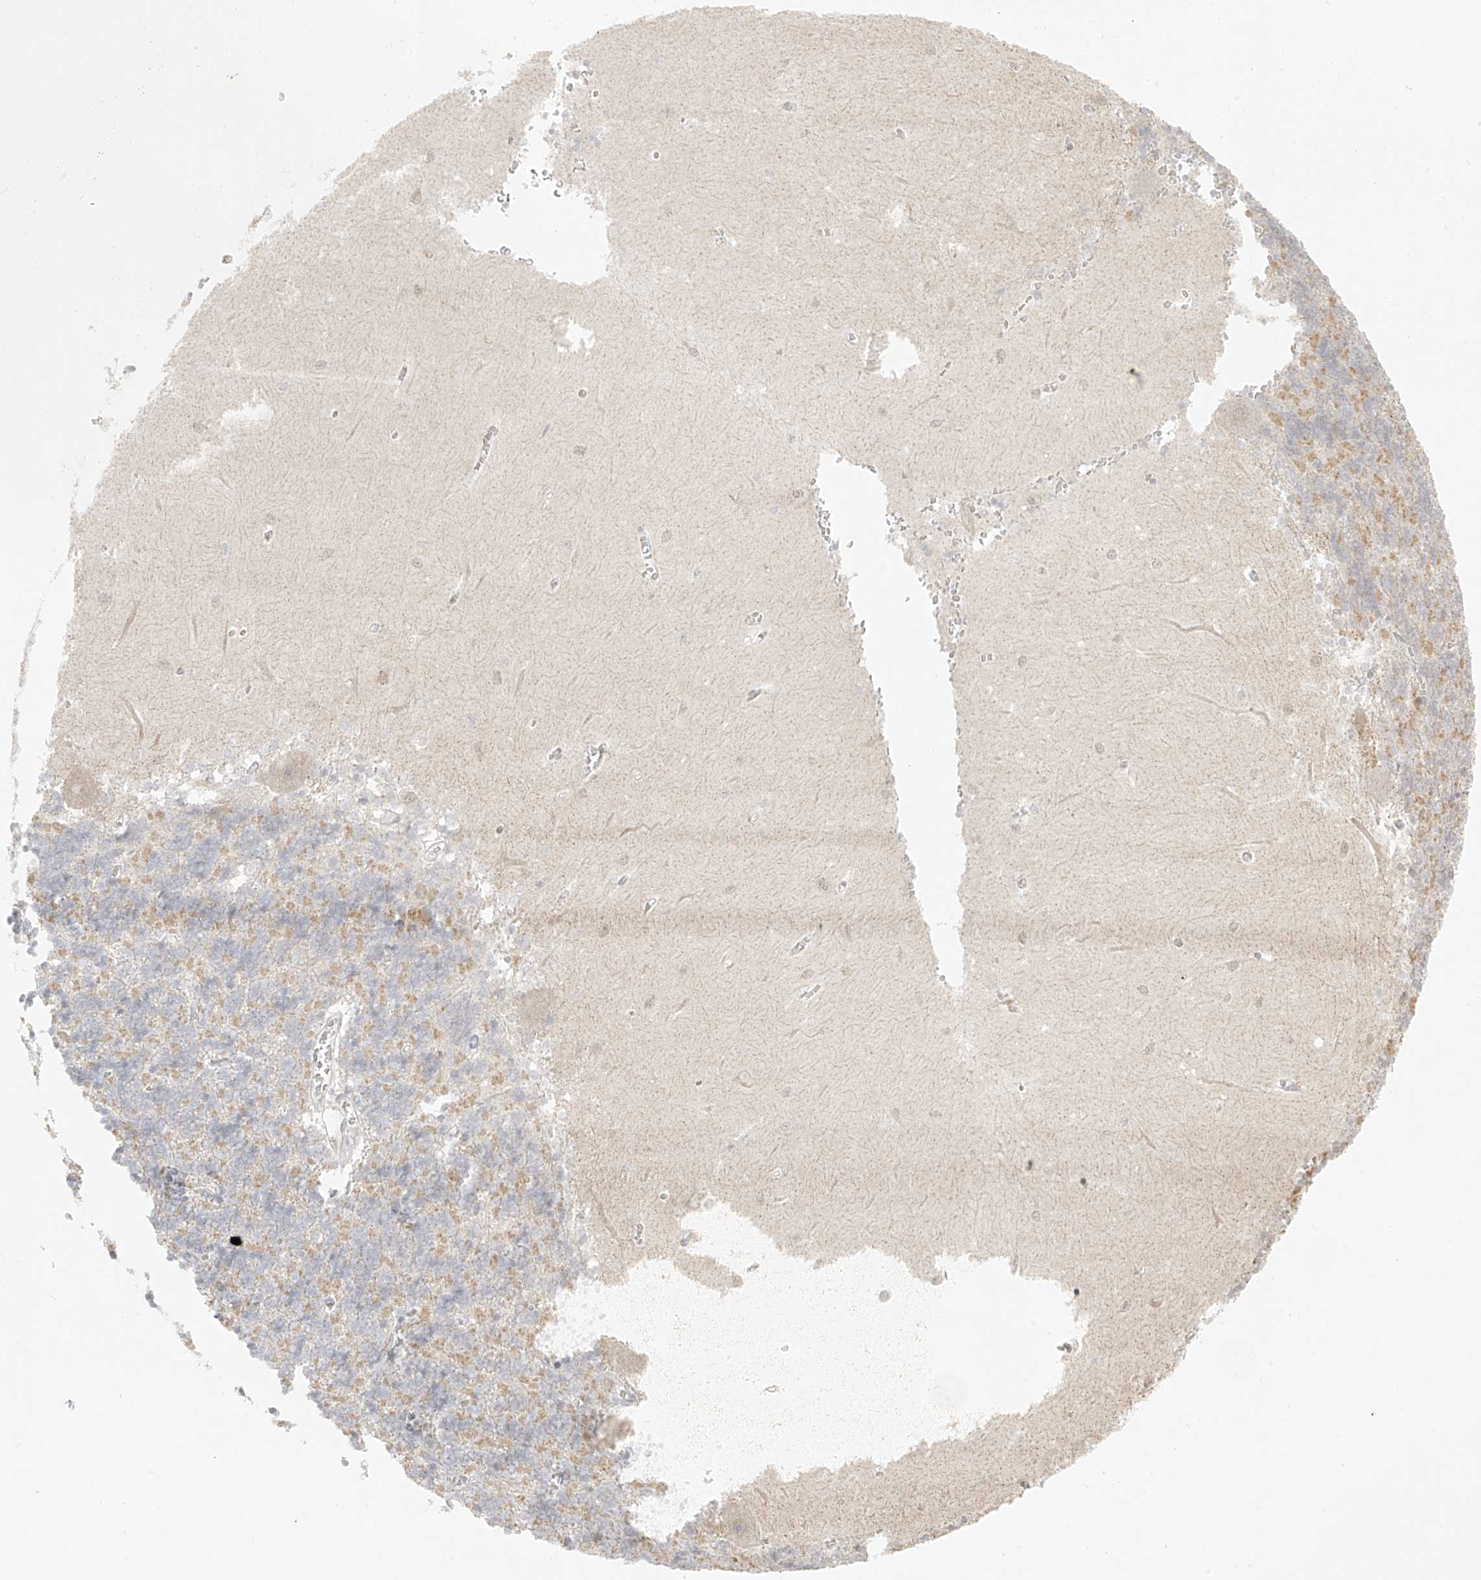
{"staining": {"intensity": "weak", "quantity": "25%-75%", "location": "cytoplasmic/membranous"}, "tissue": "cerebellum", "cell_type": "Cells in granular layer", "image_type": "normal", "snomed": [{"axis": "morphology", "description": "Normal tissue, NOS"}, {"axis": "topography", "description": "Cerebellum"}], "caption": "Protein staining of benign cerebellum demonstrates weak cytoplasmic/membranous staining in approximately 25%-75% of cells in granular layer.", "gene": "DYRK1B", "patient": {"sex": "male", "age": 37}}